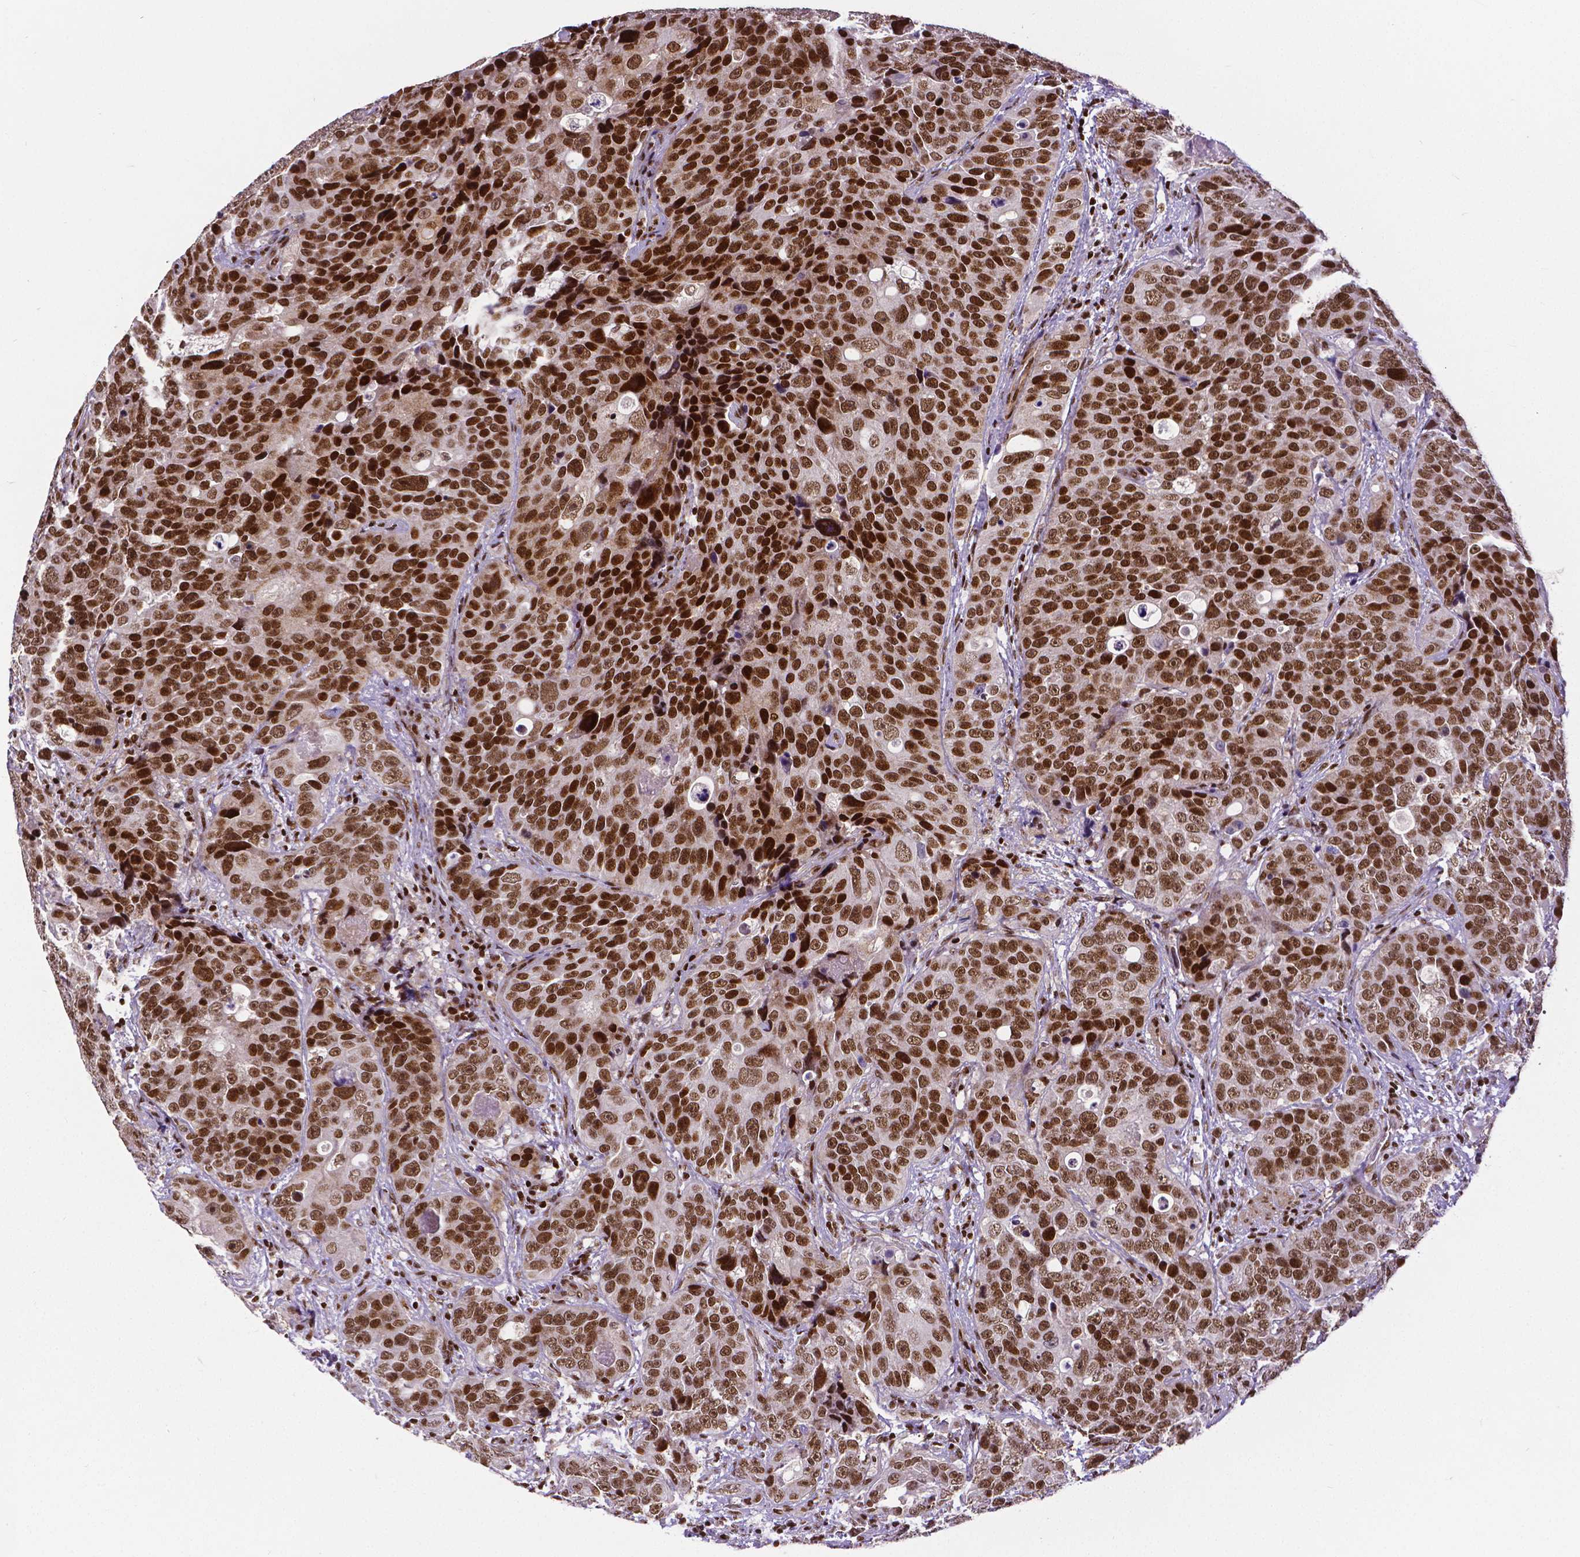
{"staining": {"intensity": "strong", "quantity": ">75%", "location": "nuclear"}, "tissue": "urothelial cancer", "cell_type": "Tumor cells", "image_type": "cancer", "snomed": [{"axis": "morphology", "description": "Urothelial carcinoma, NOS"}, {"axis": "topography", "description": "Urinary bladder"}], "caption": "Tumor cells reveal high levels of strong nuclear positivity in about >75% of cells in transitional cell carcinoma. The staining is performed using DAB (3,3'-diaminobenzidine) brown chromogen to label protein expression. The nuclei are counter-stained blue using hematoxylin.", "gene": "CTCF", "patient": {"sex": "male", "age": 52}}